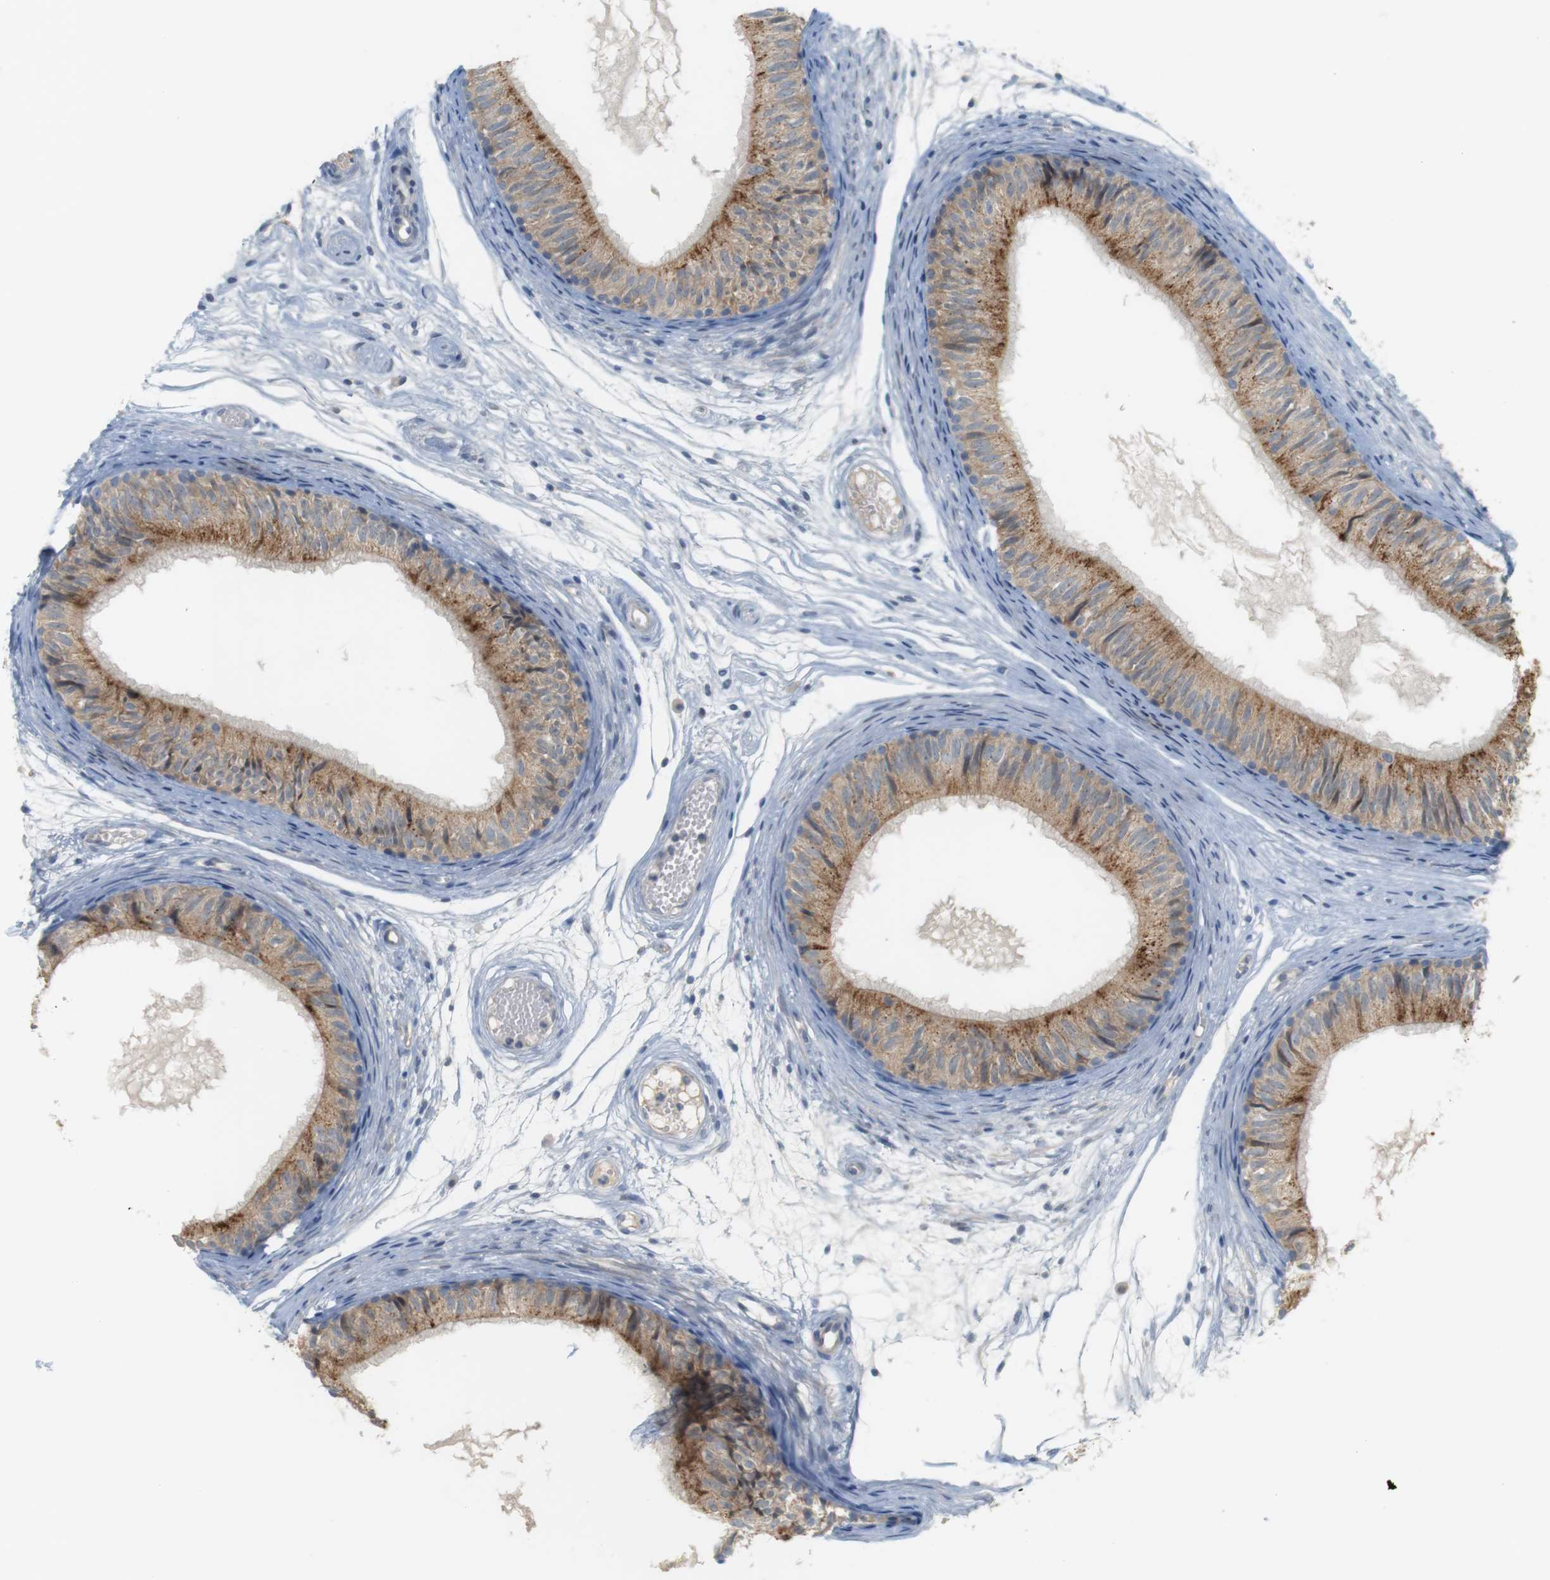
{"staining": {"intensity": "moderate", "quantity": ">75%", "location": "cytoplasmic/membranous"}, "tissue": "epididymis", "cell_type": "Glandular cells", "image_type": "normal", "snomed": [{"axis": "morphology", "description": "Normal tissue, NOS"}, {"axis": "morphology", "description": "Atrophy, NOS"}, {"axis": "topography", "description": "Testis"}, {"axis": "topography", "description": "Epididymis"}], "caption": "Normal epididymis displays moderate cytoplasmic/membranous positivity in about >75% of glandular cells The staining is performed using DAB brown chromogen to label protein expression. The nuclei are counter-stained blue using hematoxylin..", "gene": "CREB3L2", "patient": {"sex": "male", "age": 18}}